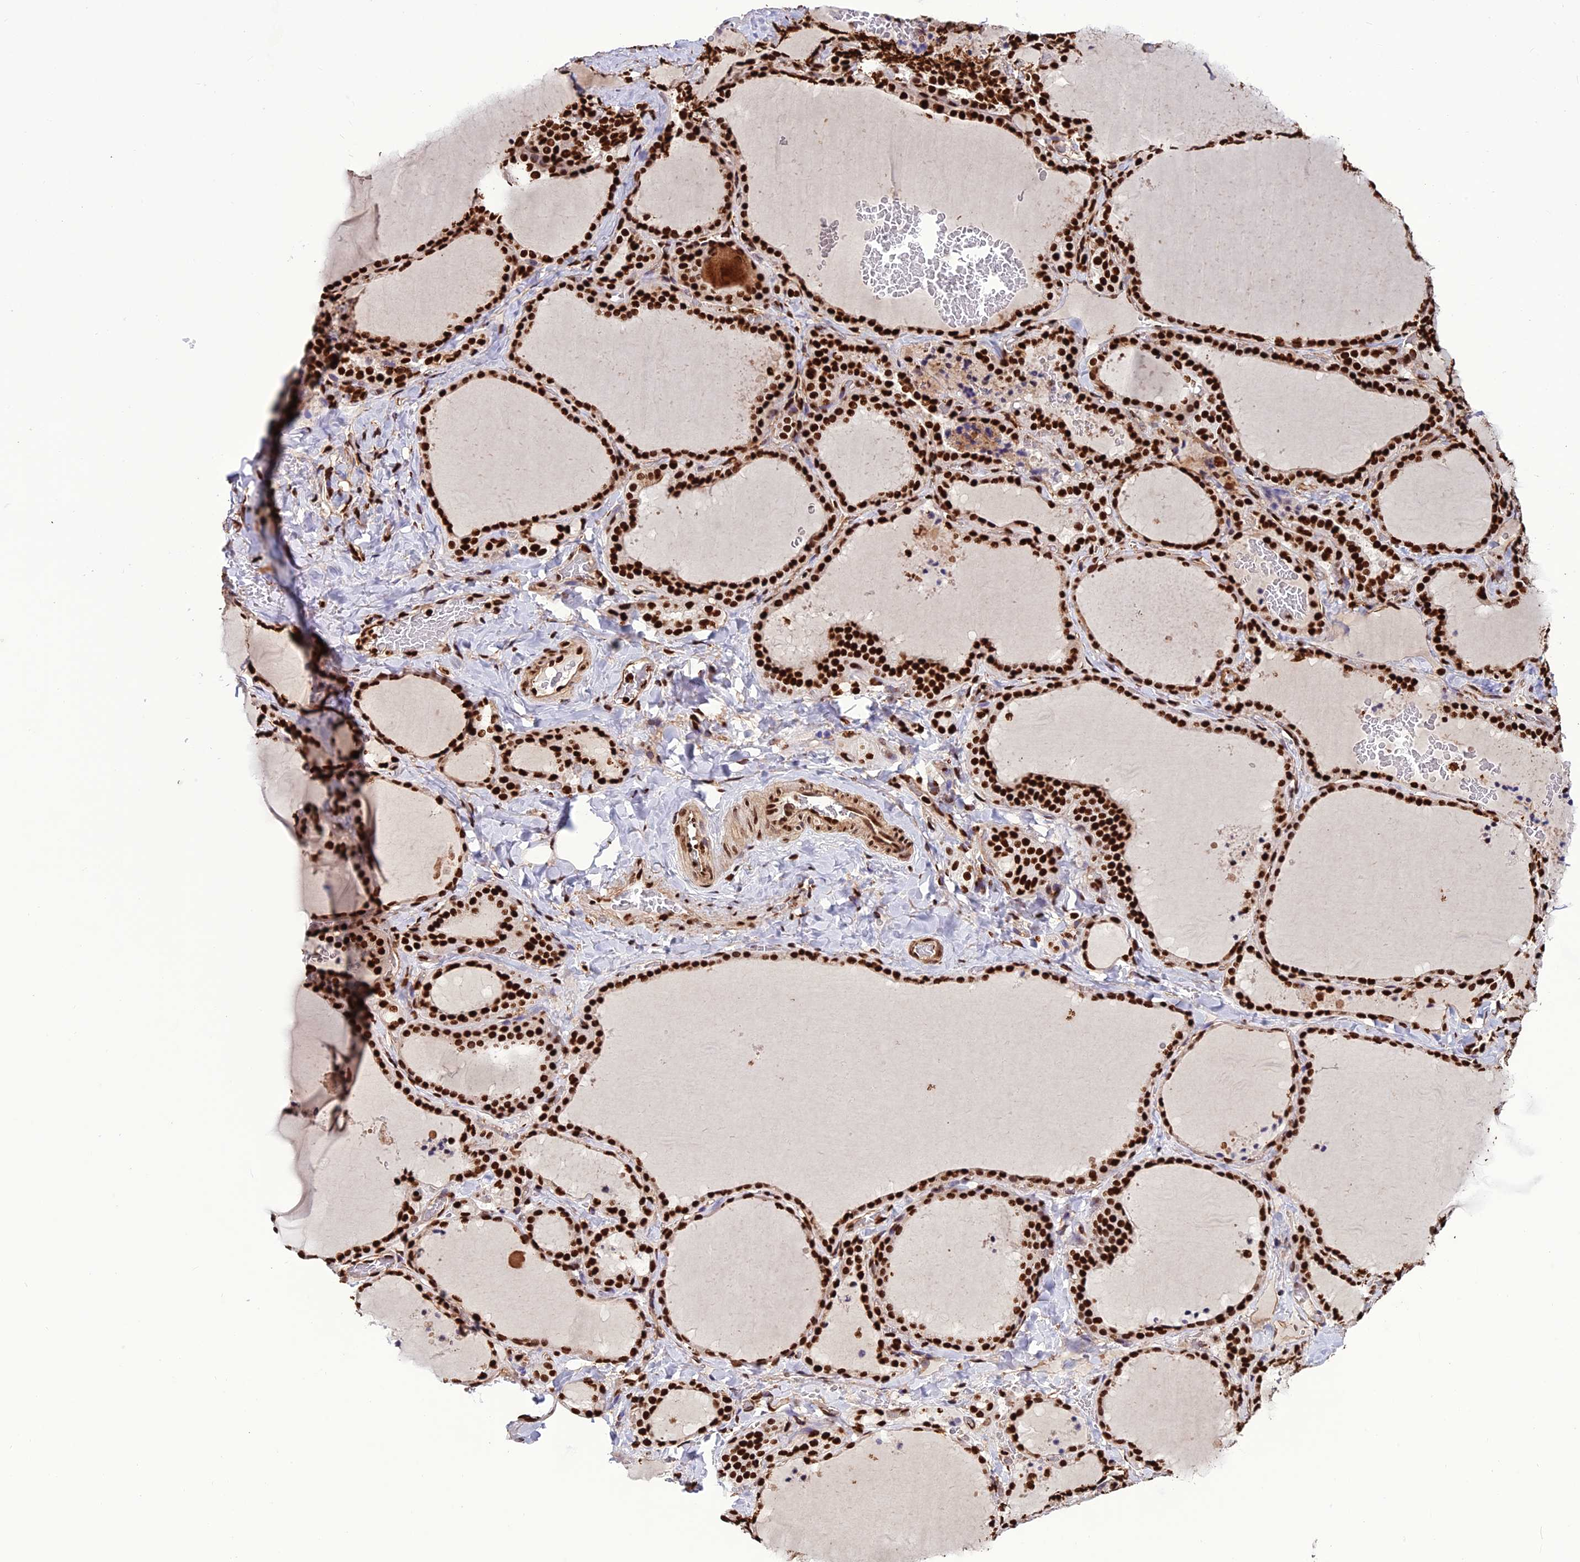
{"staining": {"intensity": "strong", "quantity": ">75%", "location": "cytoplasmic/membranous,nuclear"}, "tissue": "thyroid gland", "cell_type": "Glandular cells", "image_type": "normal", "snomed": [{"axis": "morphology", "description": "Normal tissue, NOS"}, {"axis": "topography", "description": "Thyroid gland"}], "caption": "Thyroid gland stained with IHC displays strong cytoplasmic/membranous,nuclear expression in approximately >75% of glandular cells.", "gene": "INO80E", "patient": {"sex": "female", "age": 22}}